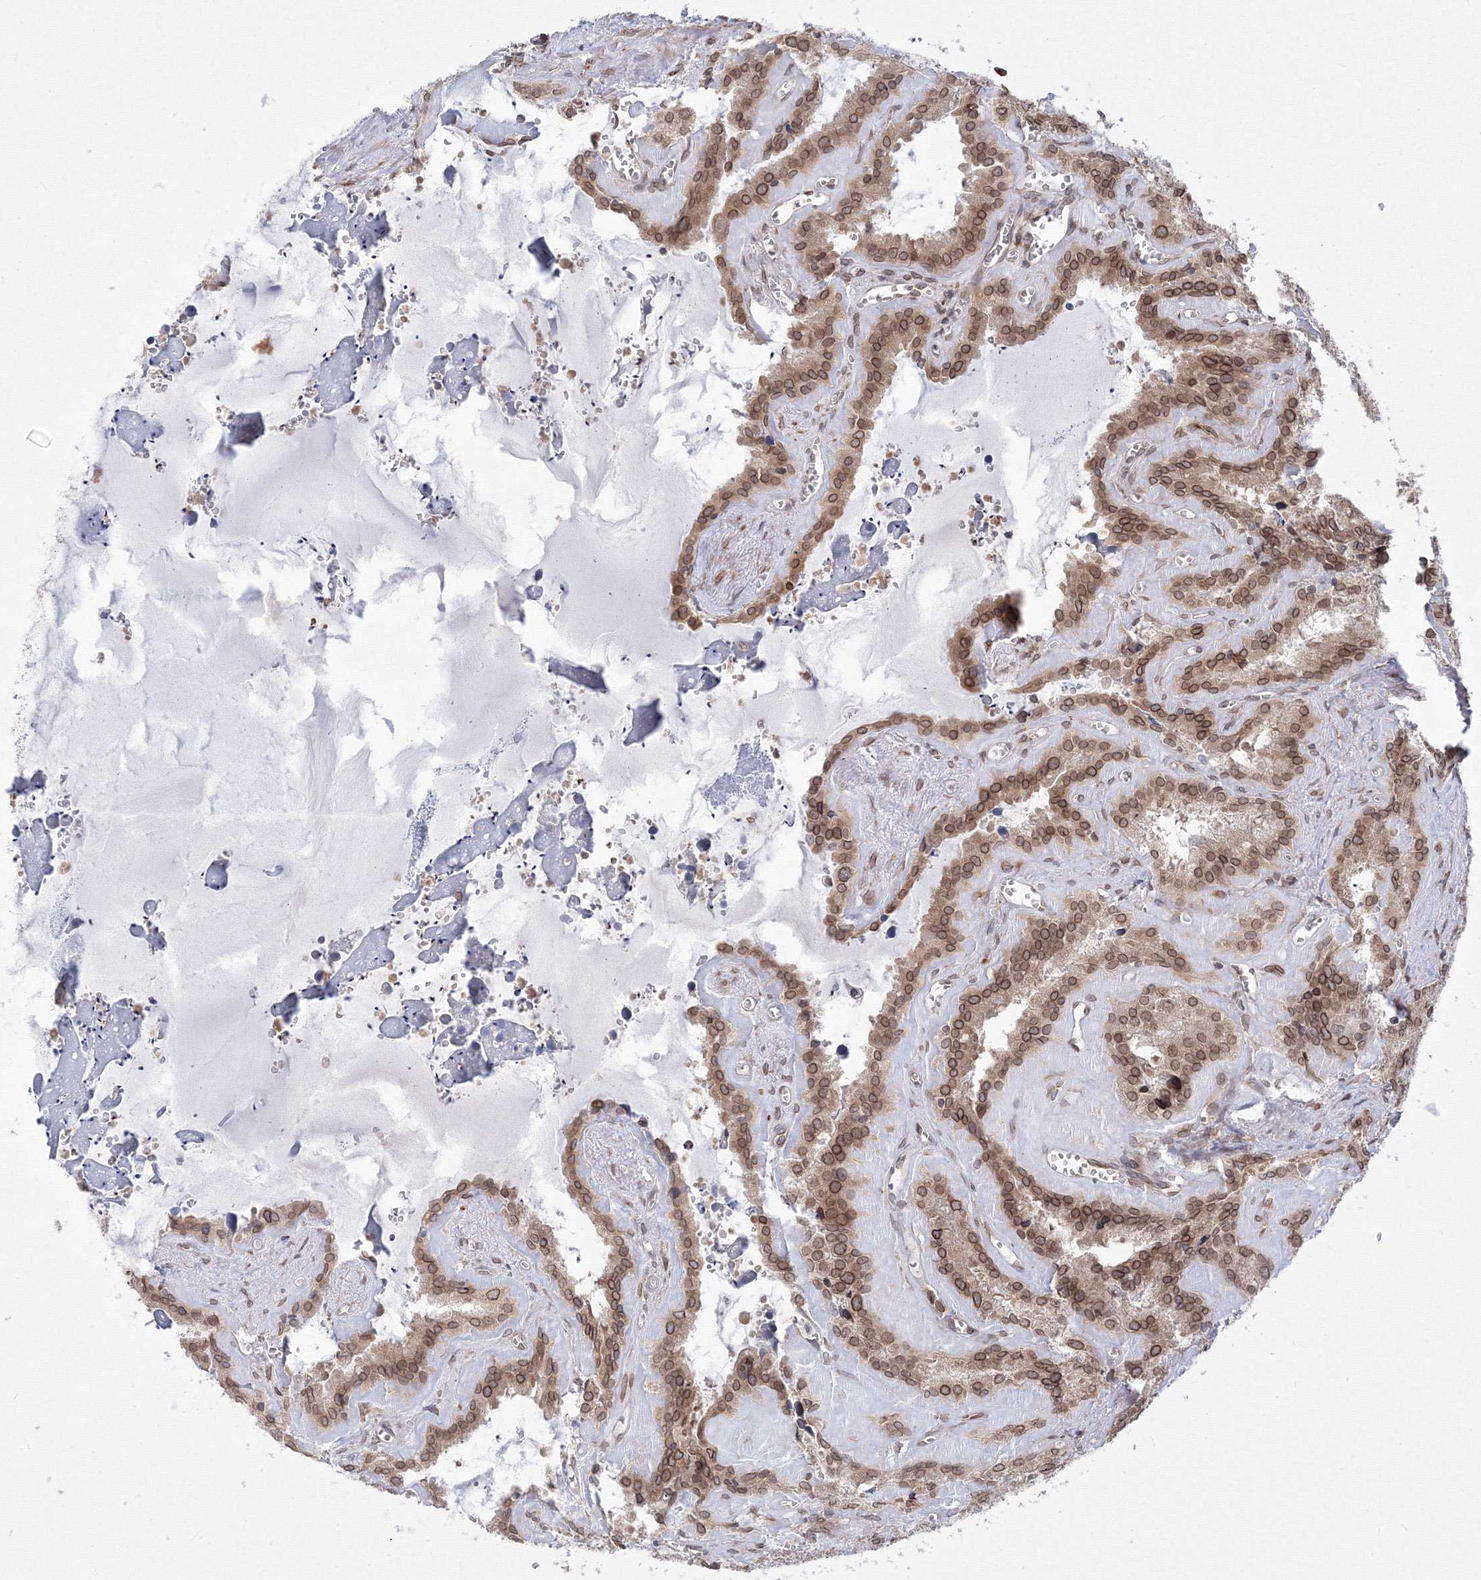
{"staining": {"intensity": "moderate", "quantity": ">75%", "location": "cytoplasmic/membranous,nuclear"}, "tissue": "seminal vesicle", "cell_type": "Glandular cells", "image_type": "normal", "snomed": [{"axis": "morphology", "description": "Normal tissue, NOS"}, {"axis": "topography", "description": "Prostate"}, {"axis": "topography", "description": "Seminal veicle"}], "caption": "Moderate cytoplasmic/membranous,nuclear expression for a protein is present in about >75% of glandular cells of normal seminal vesicle using immunohistochemistry.", "gene": "DNAJB2", "patient": {"sex": "male", "age": 59}}